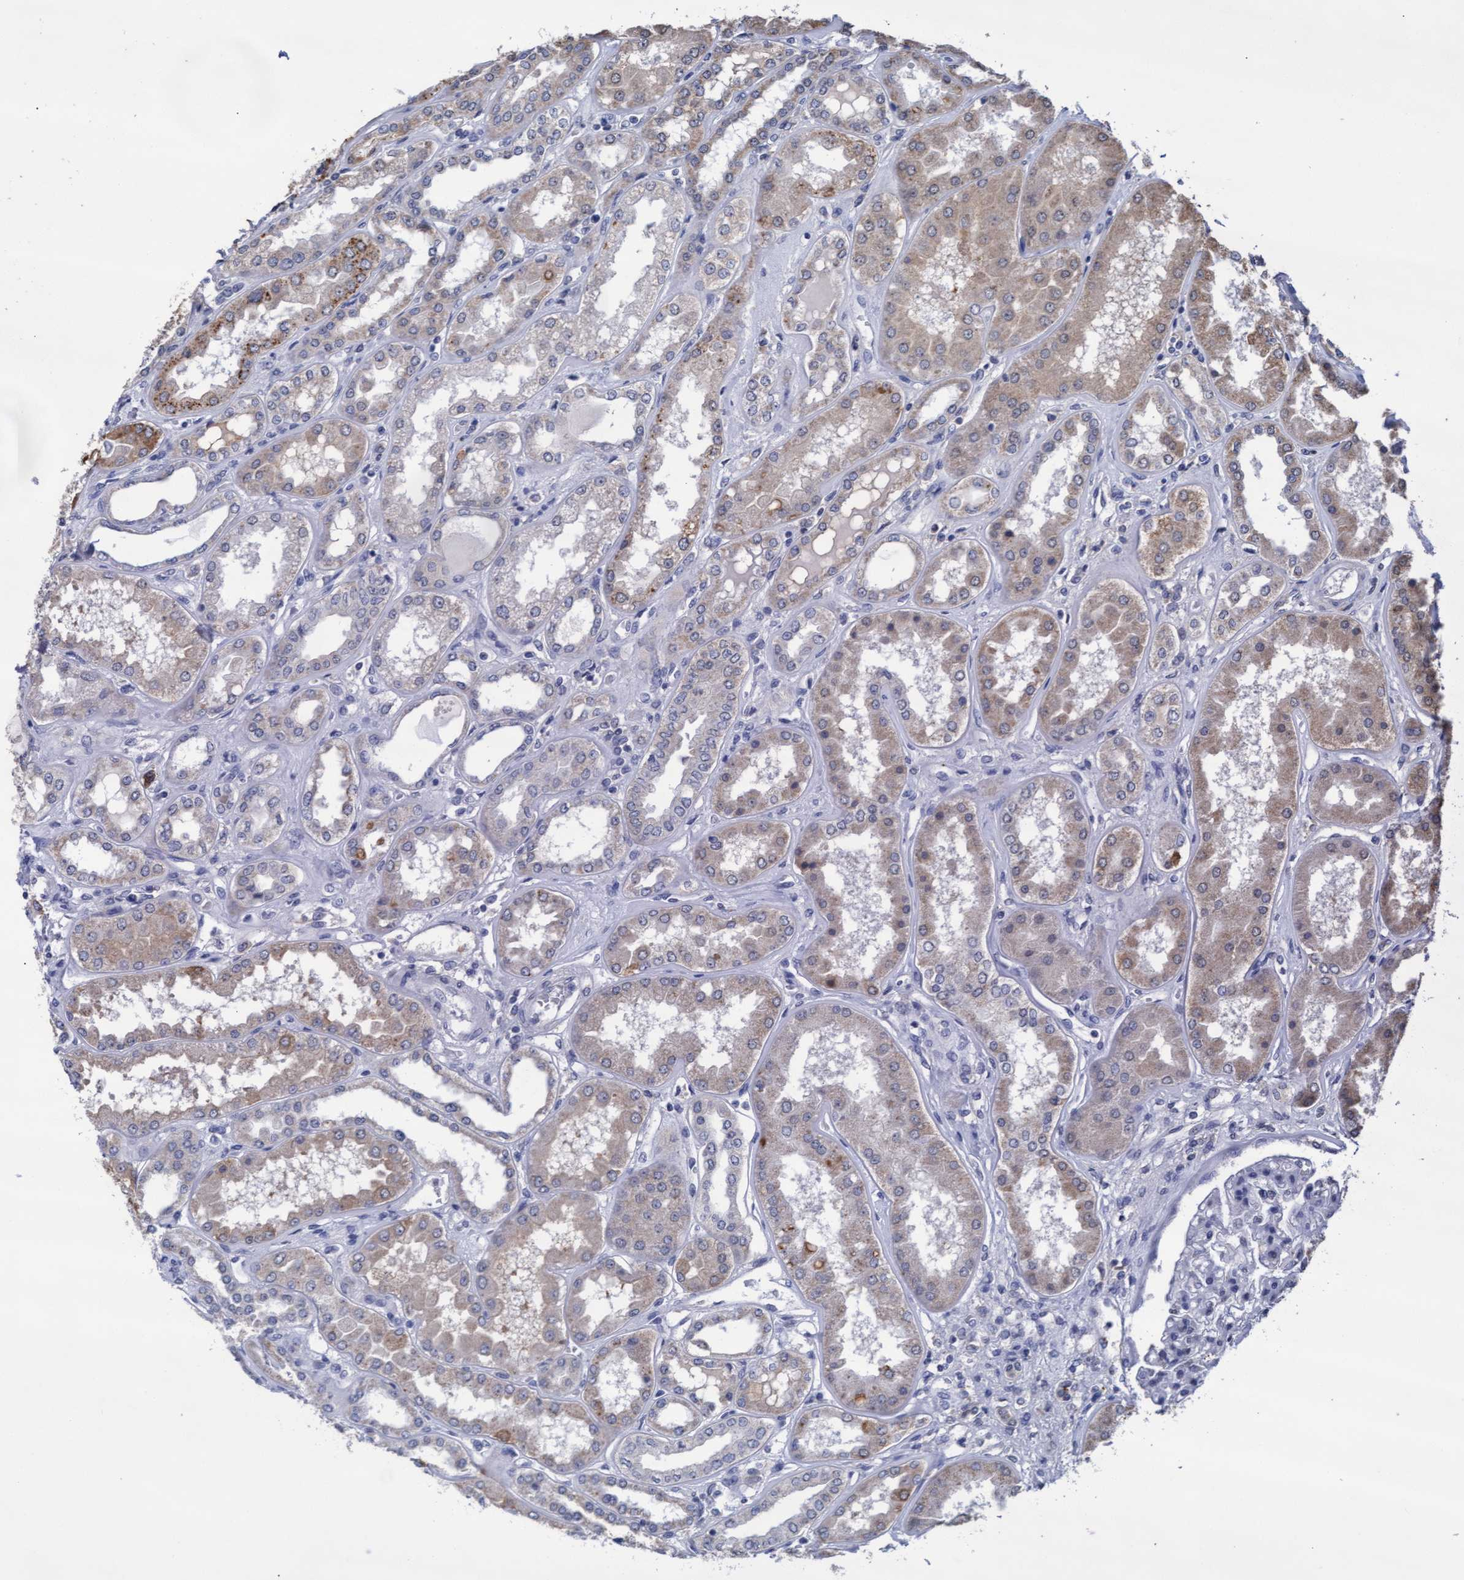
{"staining": {"intensity": "negative", "quantity": "none", "location": "none"}, "tissue": "kidney", "cell_type": "Cells in glomeruli", "image_type": "normal", "snomed": [{"axis": "morphology", "description": "Normal tissue, NOS"}, {"axis": "topography", "description": "Kidney"}], "caption": "Immunohistochemistry image of normal kidney: human kidney stained with DAB displays no significant protein staining in cells in glomeruli.", "gene": "GPR39", "patient": {"sex": "female", "age": 56}}